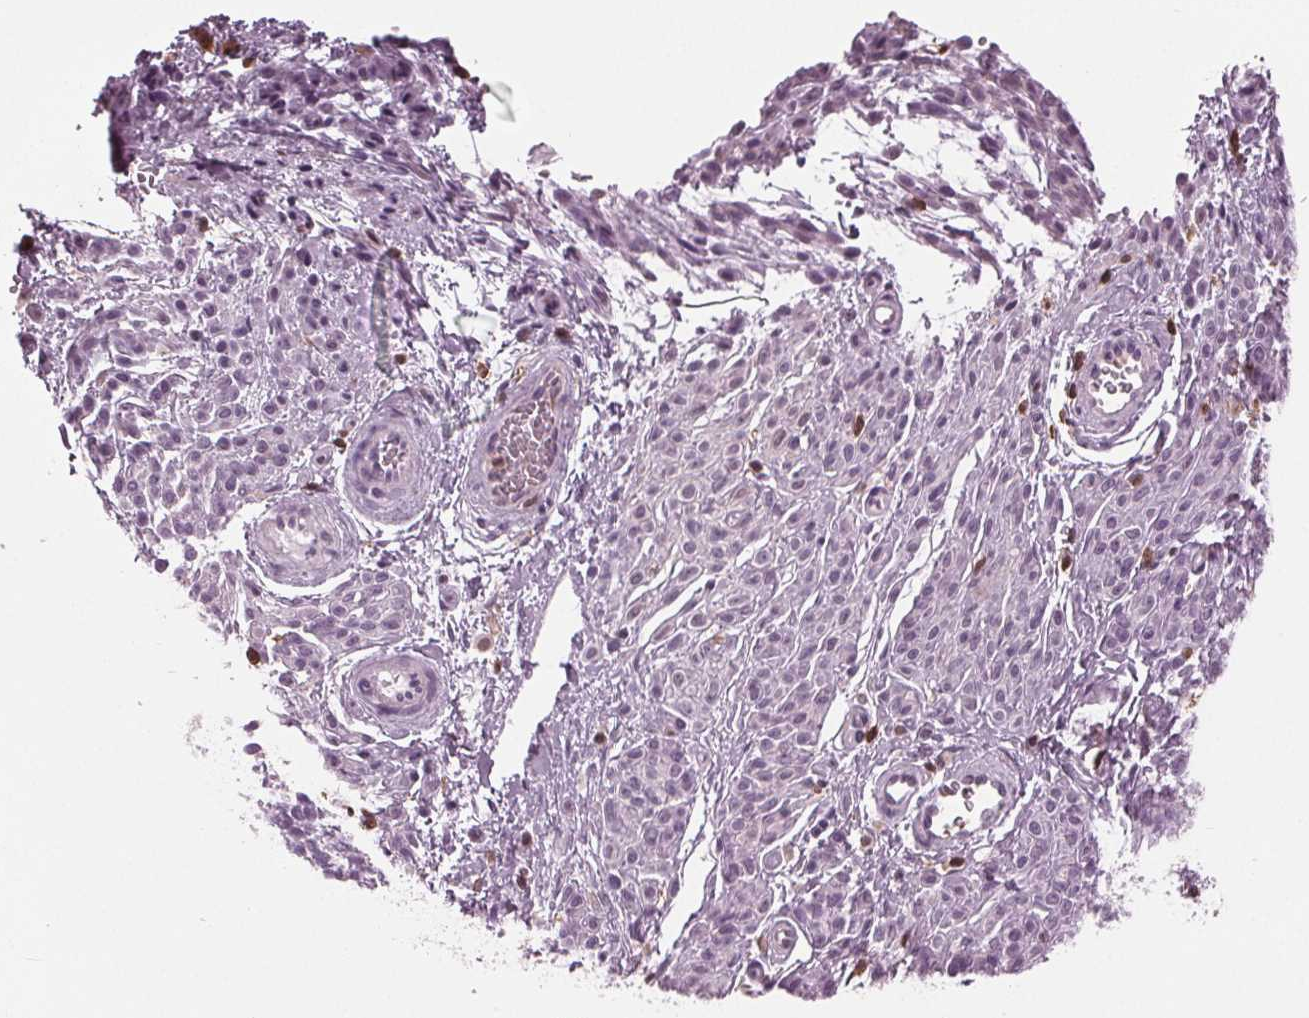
{"staining": {"intensity": "negative", "quantity": "none", "location": "none"}, "tissue": "melanoma", "cell_type": "Tumor cells", "image_type": "cancer", "snomed": [{"axis": "morphology", "description": "Malignant melanoma, NOS"}, {"axis": "topography", "description": "Skin"}], "caption": "High magnification brightfield microscopy of melanoma stained with DAB (3,3'-diaminobenzidine) (brown) and counterstained with hematoxylin (blue): tumor cells show no significant staining.", "gene": "BTLA", "patient": {"sex": "male", "age": 40}}